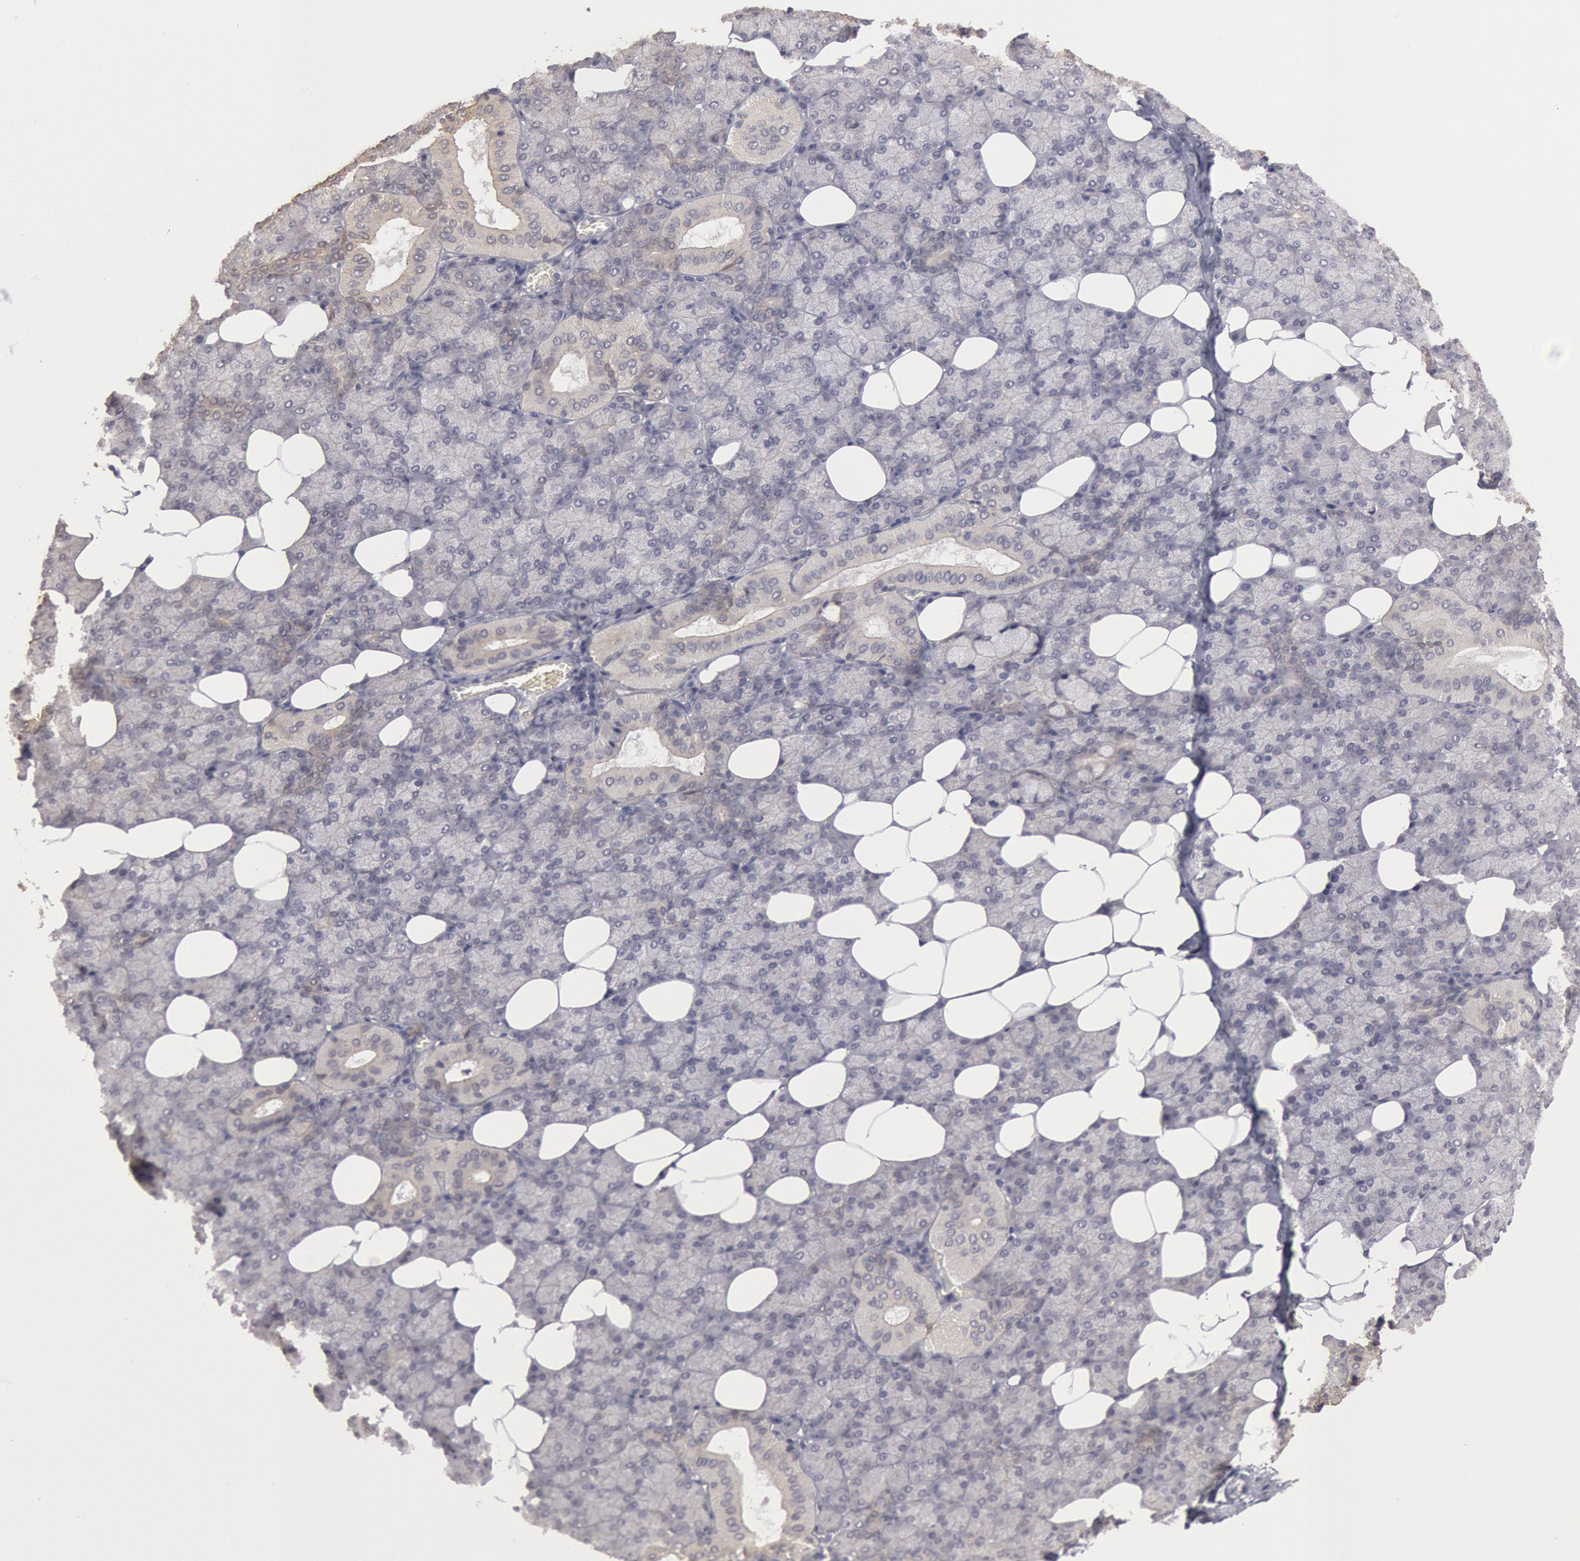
{"staining": {"intensity": "negative", "quantity": "none", "location": "none"}, "tissue": "salivary gland", "cell_type": "Glandular cells", "image_type": "normal", "snomed": [{"axis": "morphology", "description": "Normal tissue, NOS"}, {"axis": "topography", "description": "Lymph node"}, {"axis": "topography", "description": "Salivary gland"}], "caption": "Immunohistochemical staining of unremarkable salivary gland displays no significant positivity in glandular cells. The staining is performed using DAB (3,3'-diaminobenzidine) brown chromogen with nuclei counter-stained in using hematoxylin.", "gene": "ZFP36L1", "patient": {"sex": "male", "age": 8}}